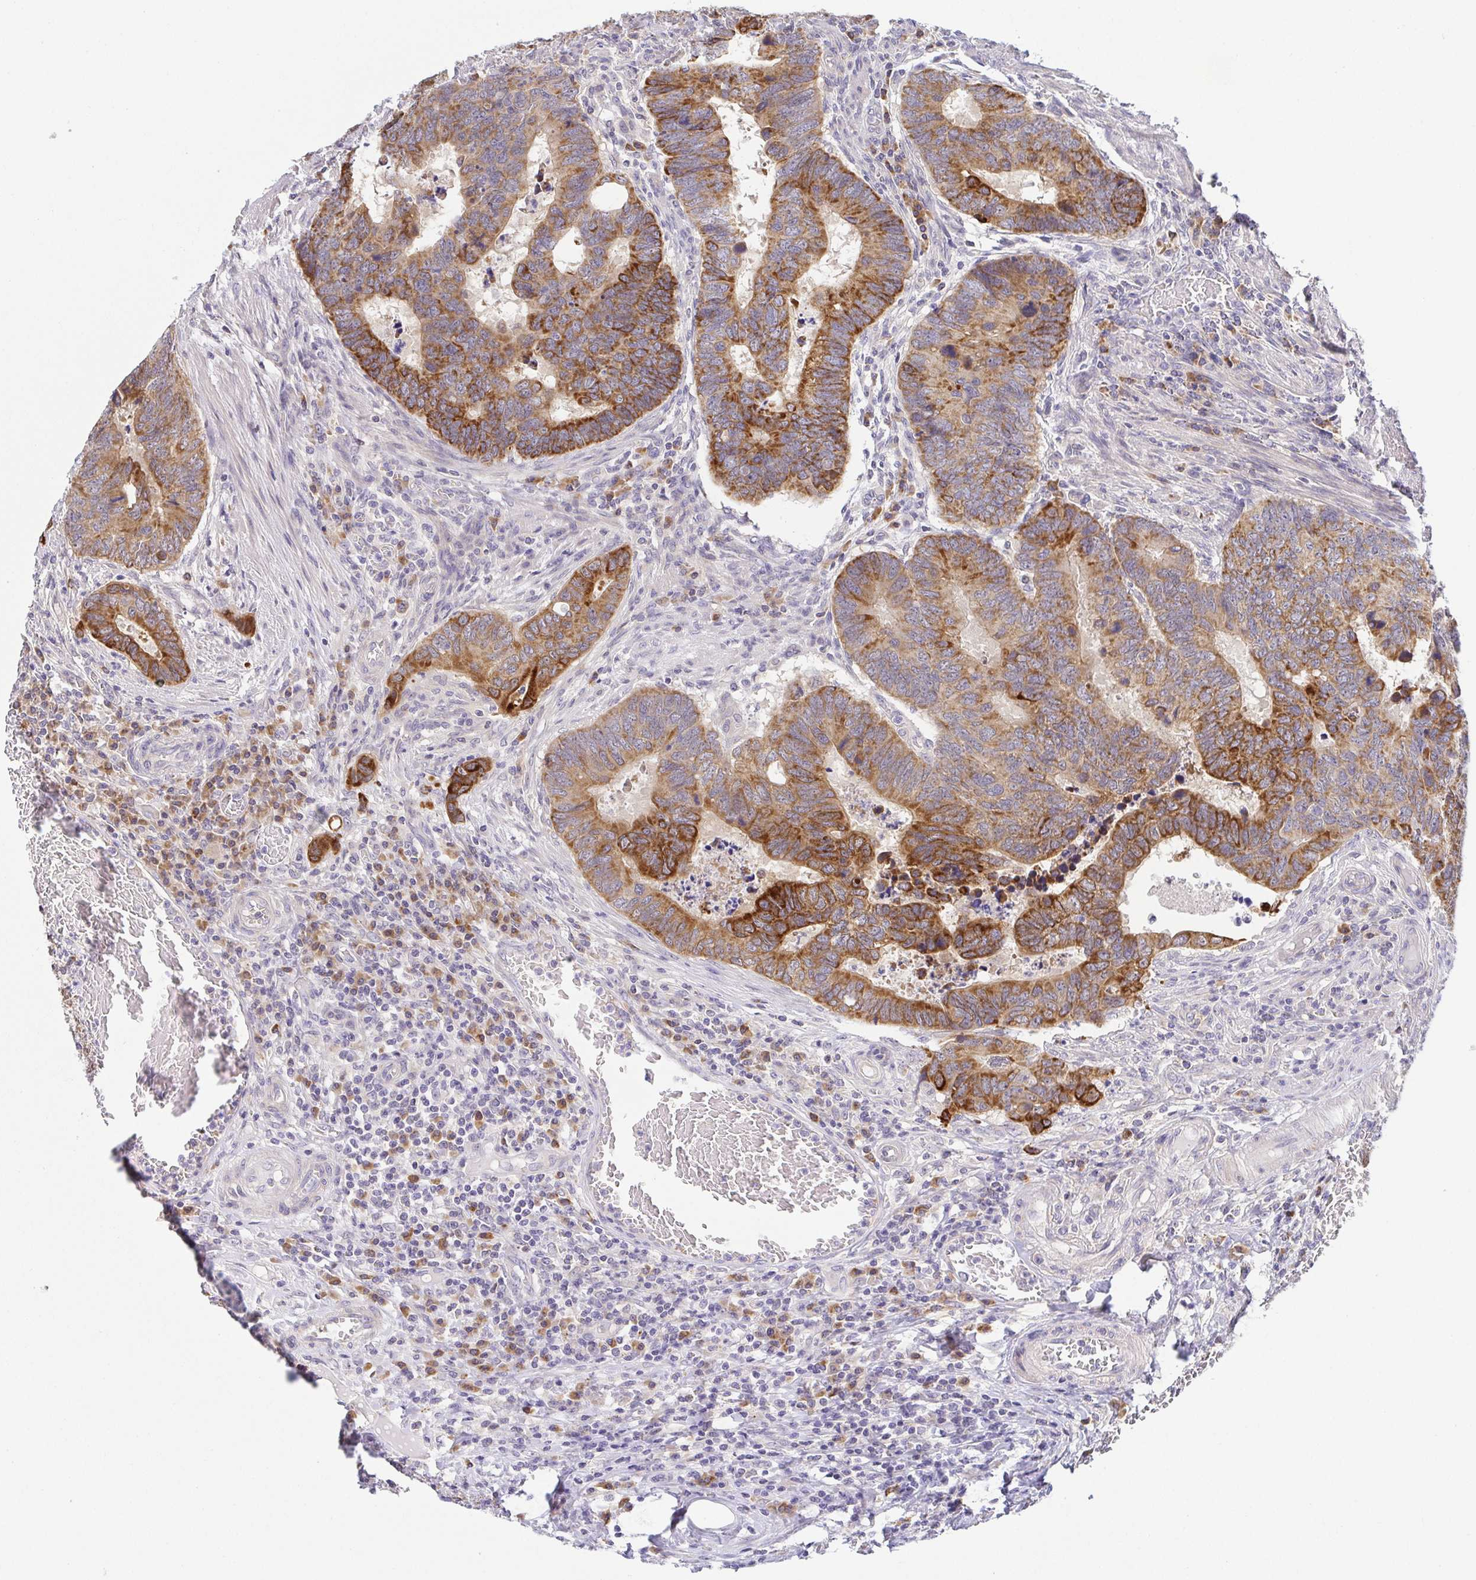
{"staining": {"intensity": "strong", "quantity": ">75%", "location": "cytoplasmic/membranous"}, "tissue": "colorectal cancer", "cell_type": "Tumor cells", "image_type": "cancer", "snomed": [{"axis": "morphology", "description": "Adenocarcinoma, NOS"}, {"axis": "topography", "description": "Colon"}], "caption": "Immunohistochemical staining of adenocarcinoma (colorectal) reveals high levels of strong cytoplasmic/membranous staining in about >75% of tumor cells.", "gene": "BCL2L1", "patient": {"sex": "male", "age": 62}}